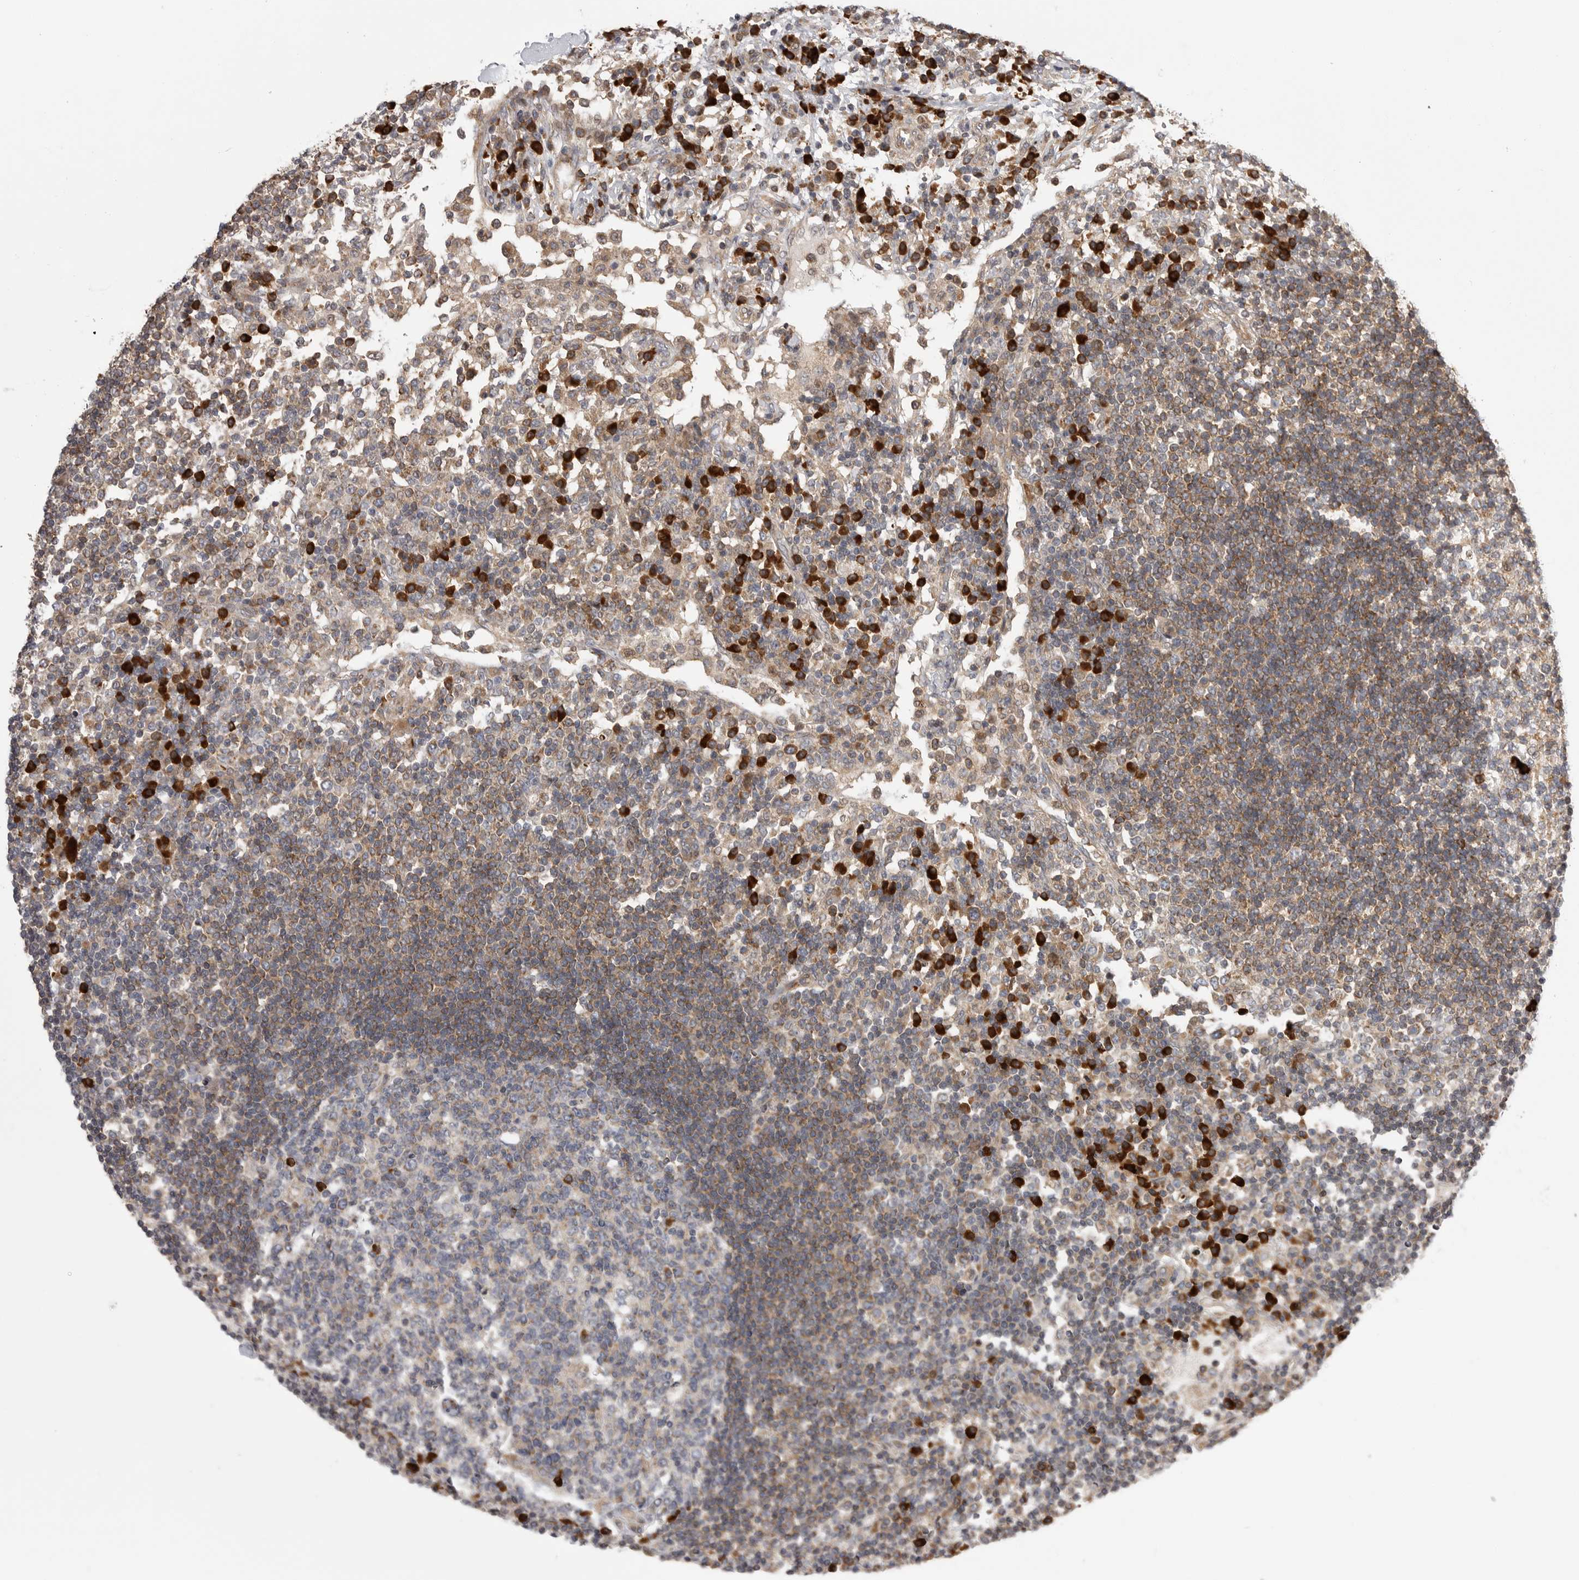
{"staining": {"intensity": "moderate", "quantity": "<25%", "location": "cytoplasmic/membranous"}, "tissue": "lymph node", "cell_type": "Germinal center cells", "image_type": "normal", "snomed": [{"axis": "morphology", "description": "Normal tissue, NOS"}, {"axis": "topography", "description": "Lymph node"}], "caption": "Immunohistochemistry of benign human lymph node shows low levels of moderate cytoplasmic/membranous positivity in approximately <25% of germinal center cells. (DAB (3,3'-diaminobenzidine) IHC, brown staining for protein, blue staining for nuclei).", "gene": "OXR1", "patient": {"sex": "female", "age": 53}}